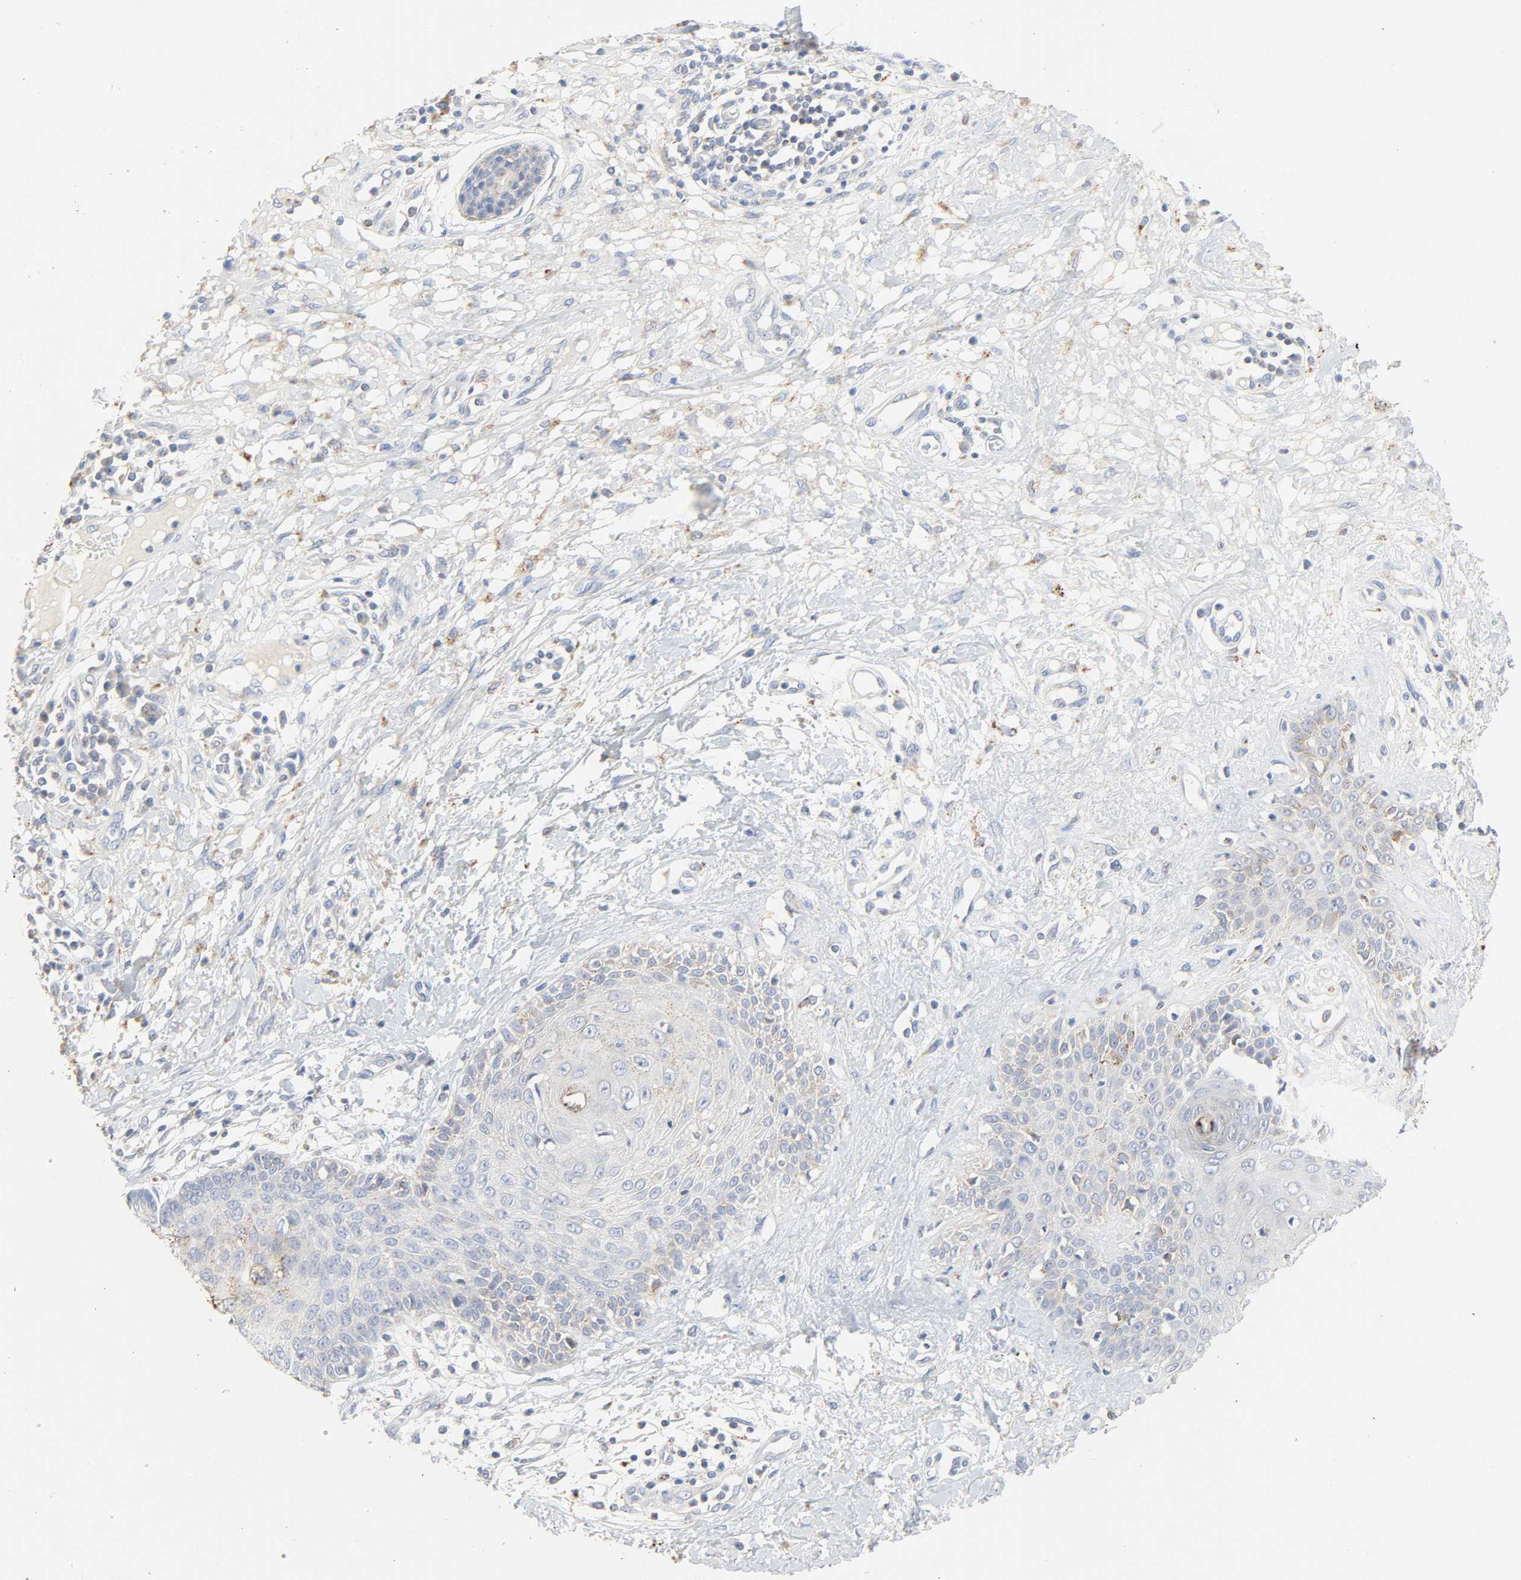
{"staining": {"intensity": "negative", "quantity": "none", "location": "none"}, "tissue": "skin cancer", "cell_type": "Tumor cells", "image_type": "cancer", "snomed": [{"axis": "morphology", "description": "Squamous cell carcinoma, NOS"}, {"axis": "topography", "description": "Skin"}], "caption": "A high-resolution histopathology image shows immunohistochemistry (IHC) staining of skin cancer (squamous cell carcinoma), which shows no significant expression in tumor cells.", "gene": "CAMK2A", "patient": {"sex": "female", "age": 78}}